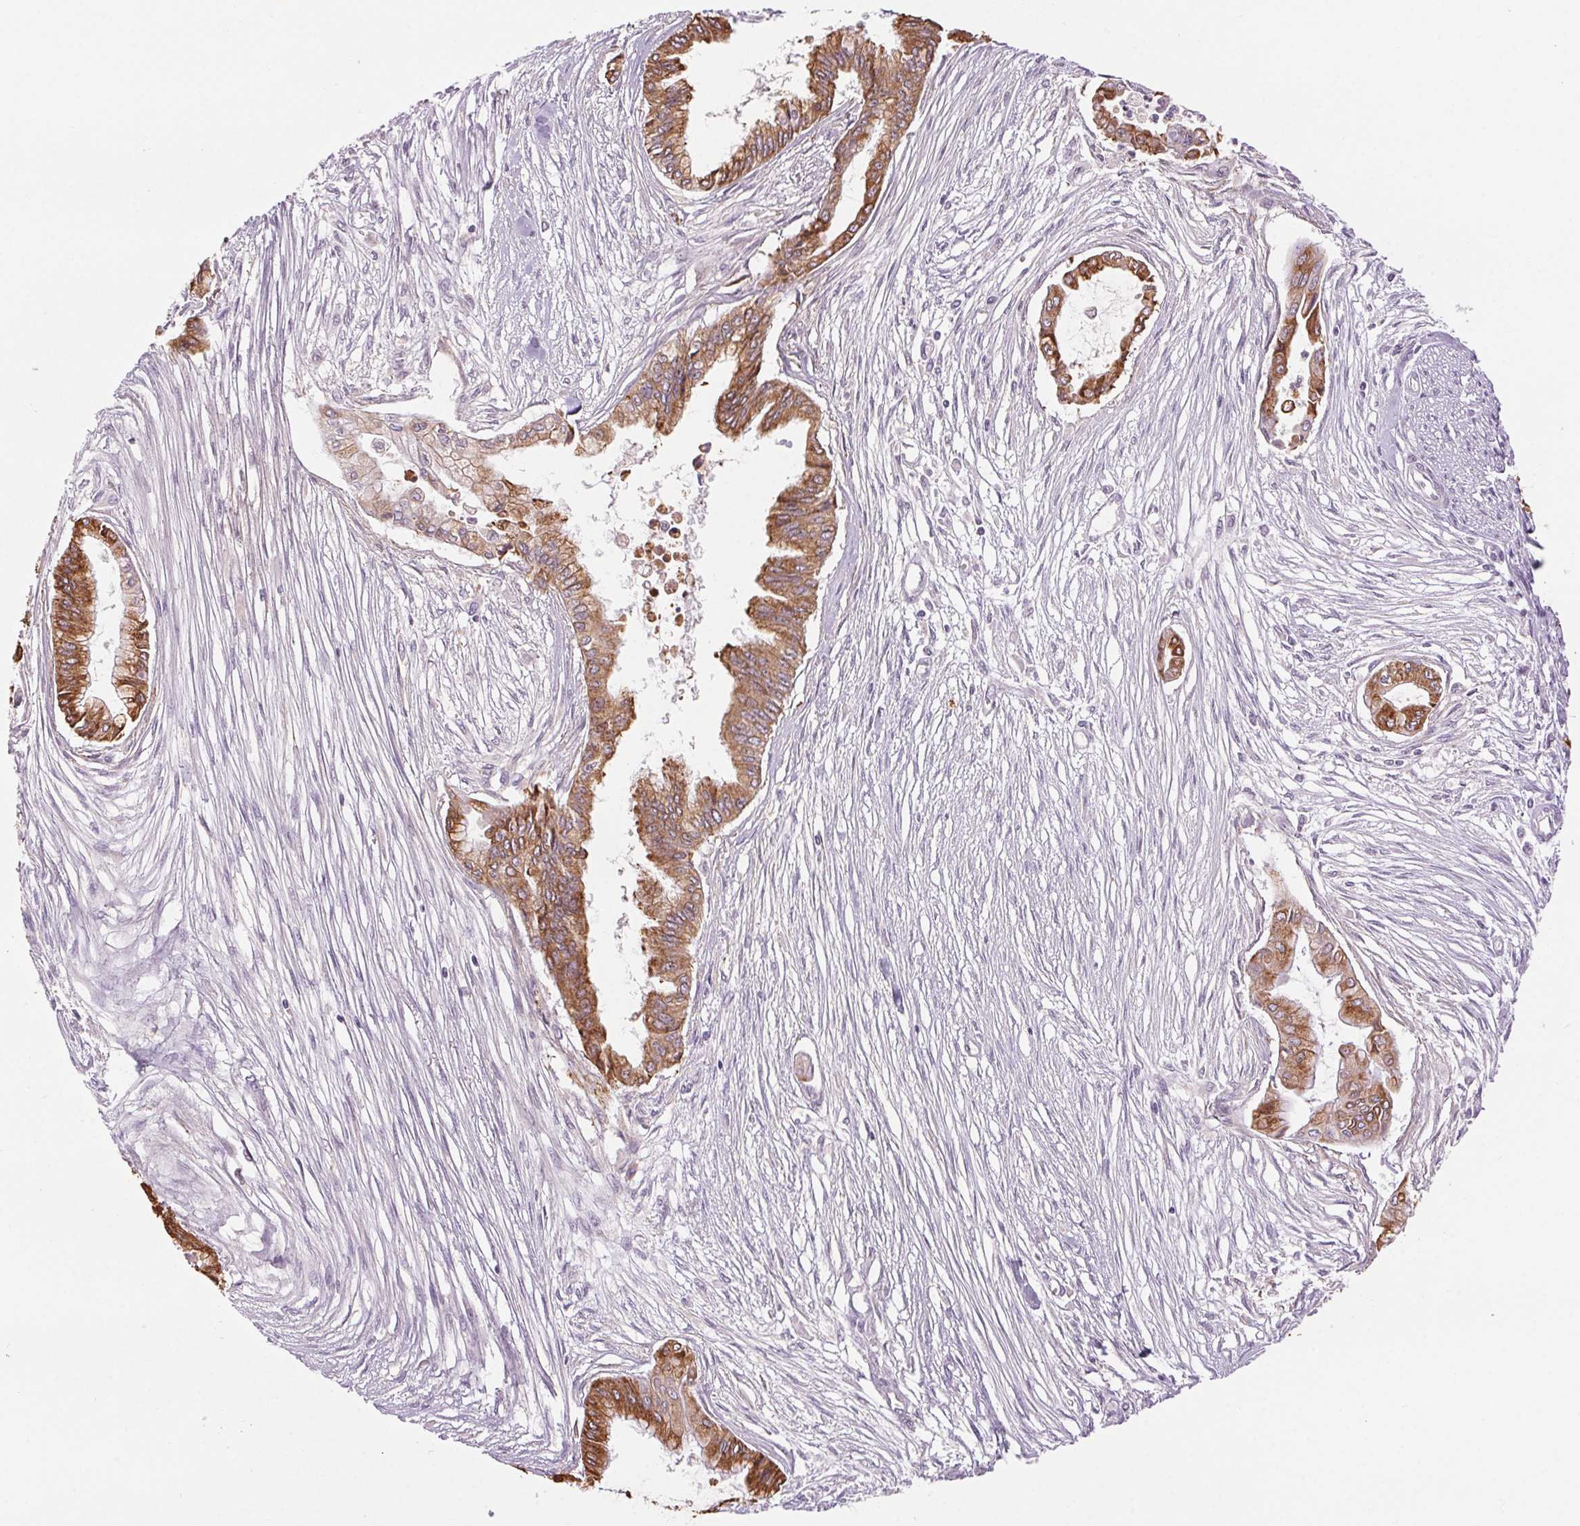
{"staining": {"intensity": "moderate", "quantity": ">75%", "location": "cytoplasmic/membranous"}, "tissue": "pancreatic cancer", "cell_type": "Tumor cells", "image_type": "cancer", "snomed": [{"axis": "morphology", "description": "Adenocarcinoma, NOS"}, {"axis": "topography", "description": "Pancreas"}], "caption": "Adenocarcinoma (pancreatic) stained for a protein (brown) exhibits moderate cytoplasmic/membranous positive positivity in approximately >75% of tumor cells.", "gene": "HHLA2", "patient": {"sex": "female", "age": 68}}